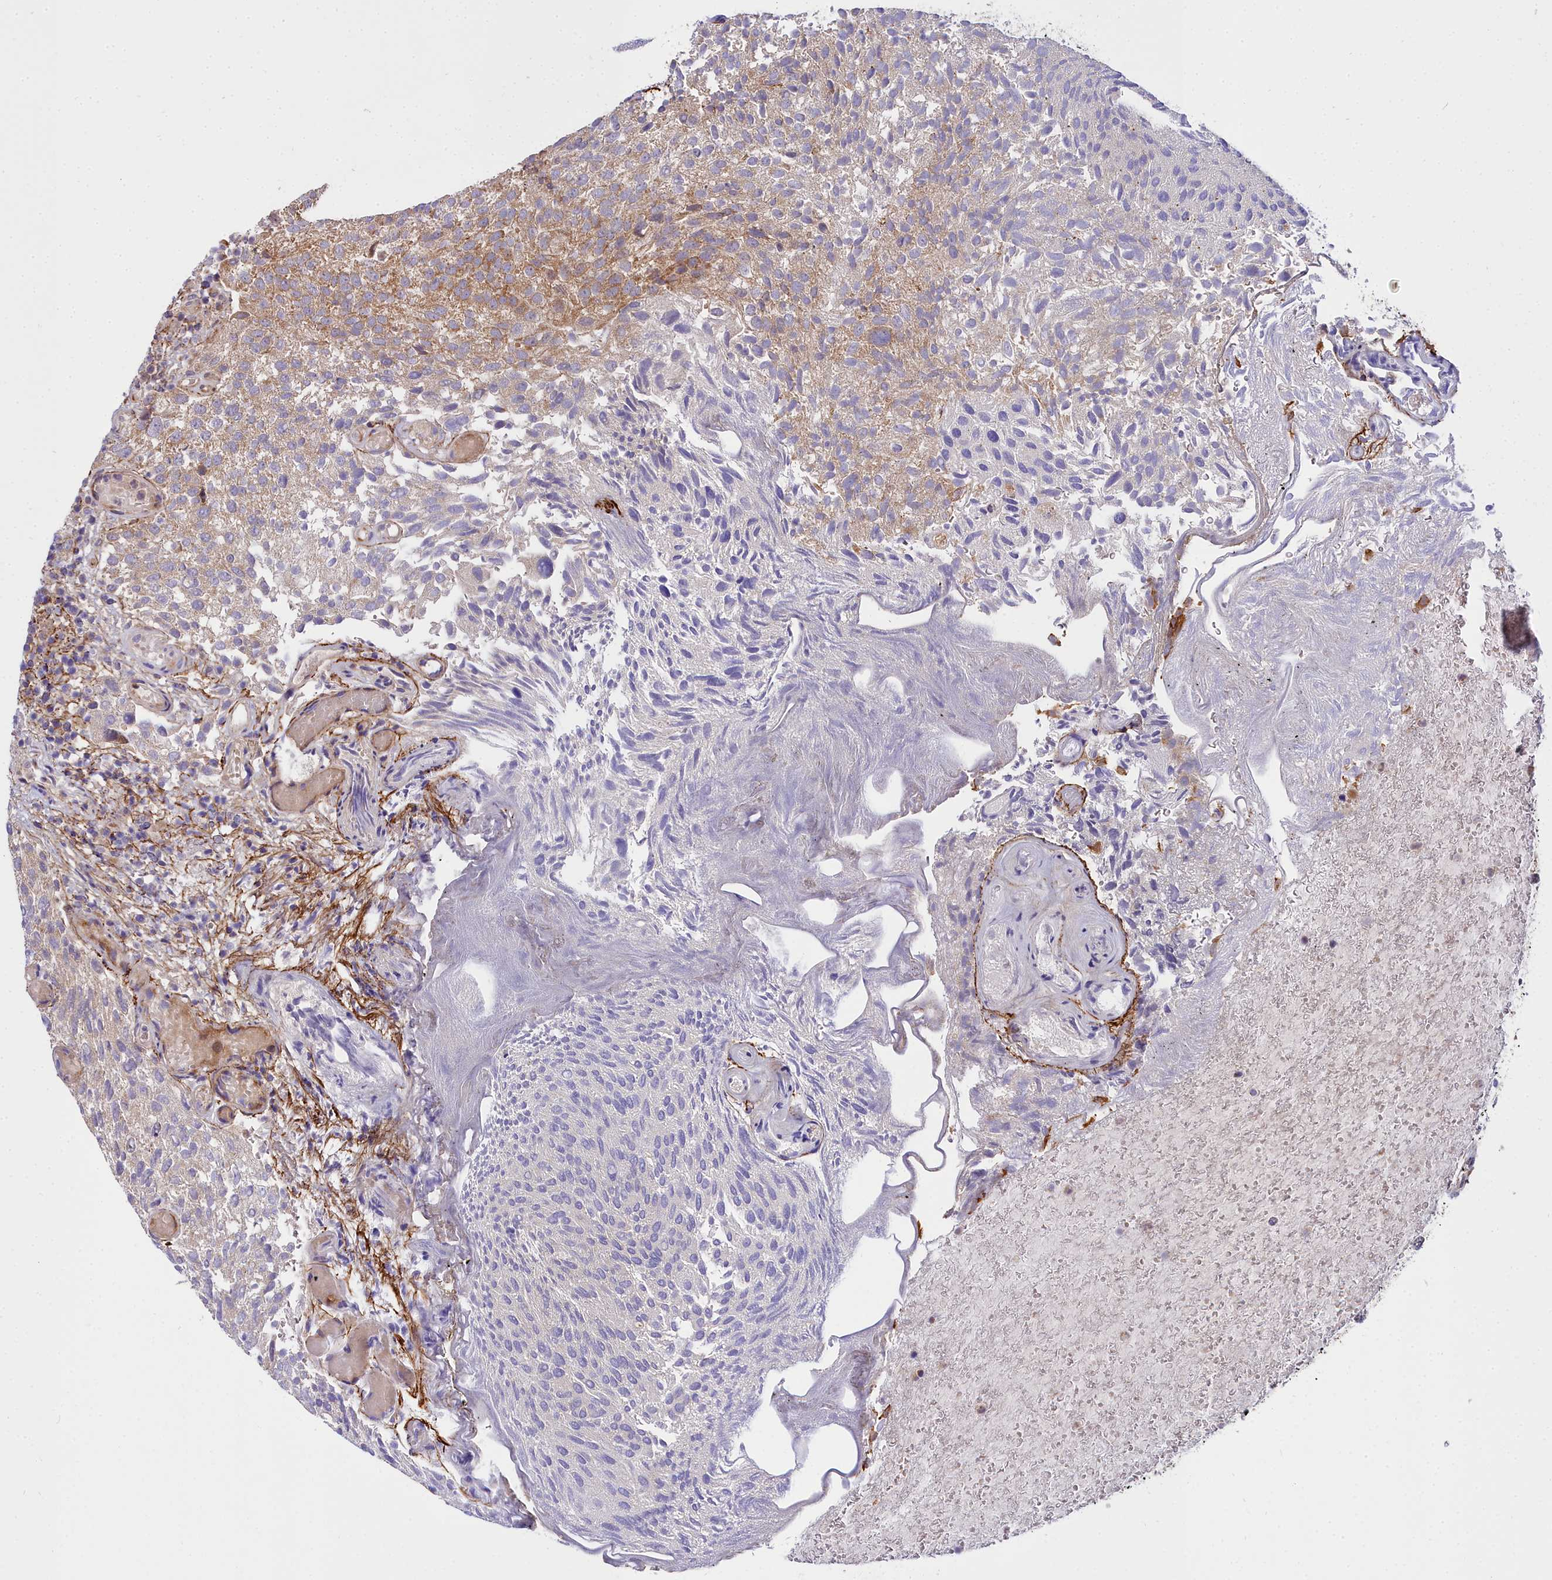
{"staining": {"intensity": "moderate", "quantity": "25%-75%", "location": "cytoplasmic/membranous"}, "tissue": "urothelial cancer", "cell_type": "Tumor cells", "image_type": "cancer", "snomed": [{"axis": "morphology", "description": "Urothelial carcinoma, Low grade"}, {"axis": "topography", "description": "Urinary bladder"}], "caption": "A high-resolution micrograph shows immunohistochemistry staining of low-grade urothelial carcinoma, which demonstrates moderate cytoplasmic/membranous expression in about 25%-75% of tumor cells.", "gene": "MRPS11", "patient": {"sex": "male", "age": 78}}